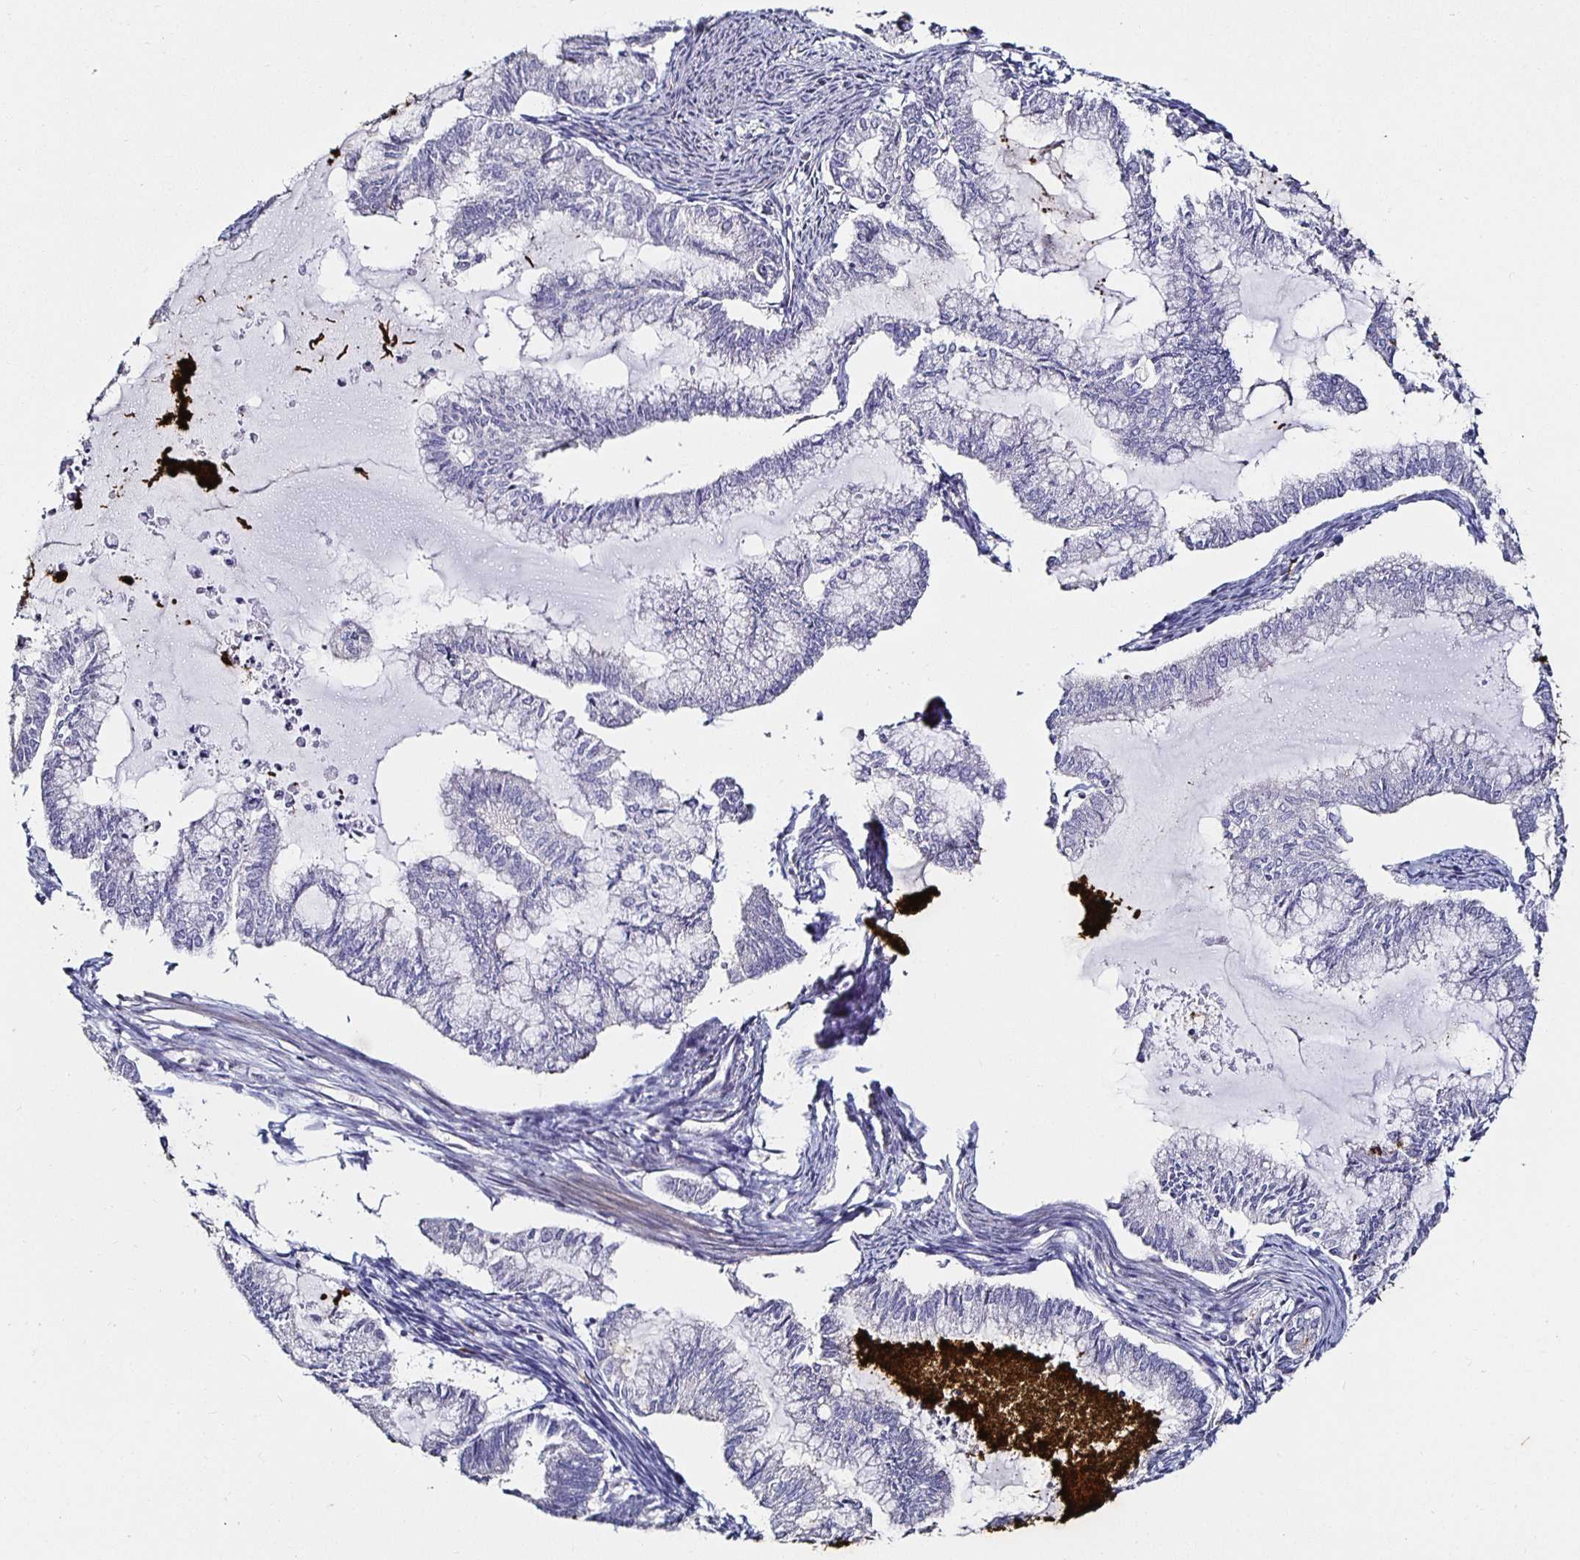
{"staining": {"intensity": "negative", "quantity": "none", "location": "none"}, "tissue": "endometrial cancer", "cell_type": "Tumor cells", "image_type": "cancer", "snomed": [{"axis": "morphology", "description": "Adenocarcinoma, NOS"}, {"axis": "topography", "description": "Endometrium"}], "caption": "Adenocarcinoma (endometrial) was stained to show a protein in brown. There is no significant positivity in tumor cells.", "gene": "TLR4", "patient": {"sex": "female", "age": 79}}